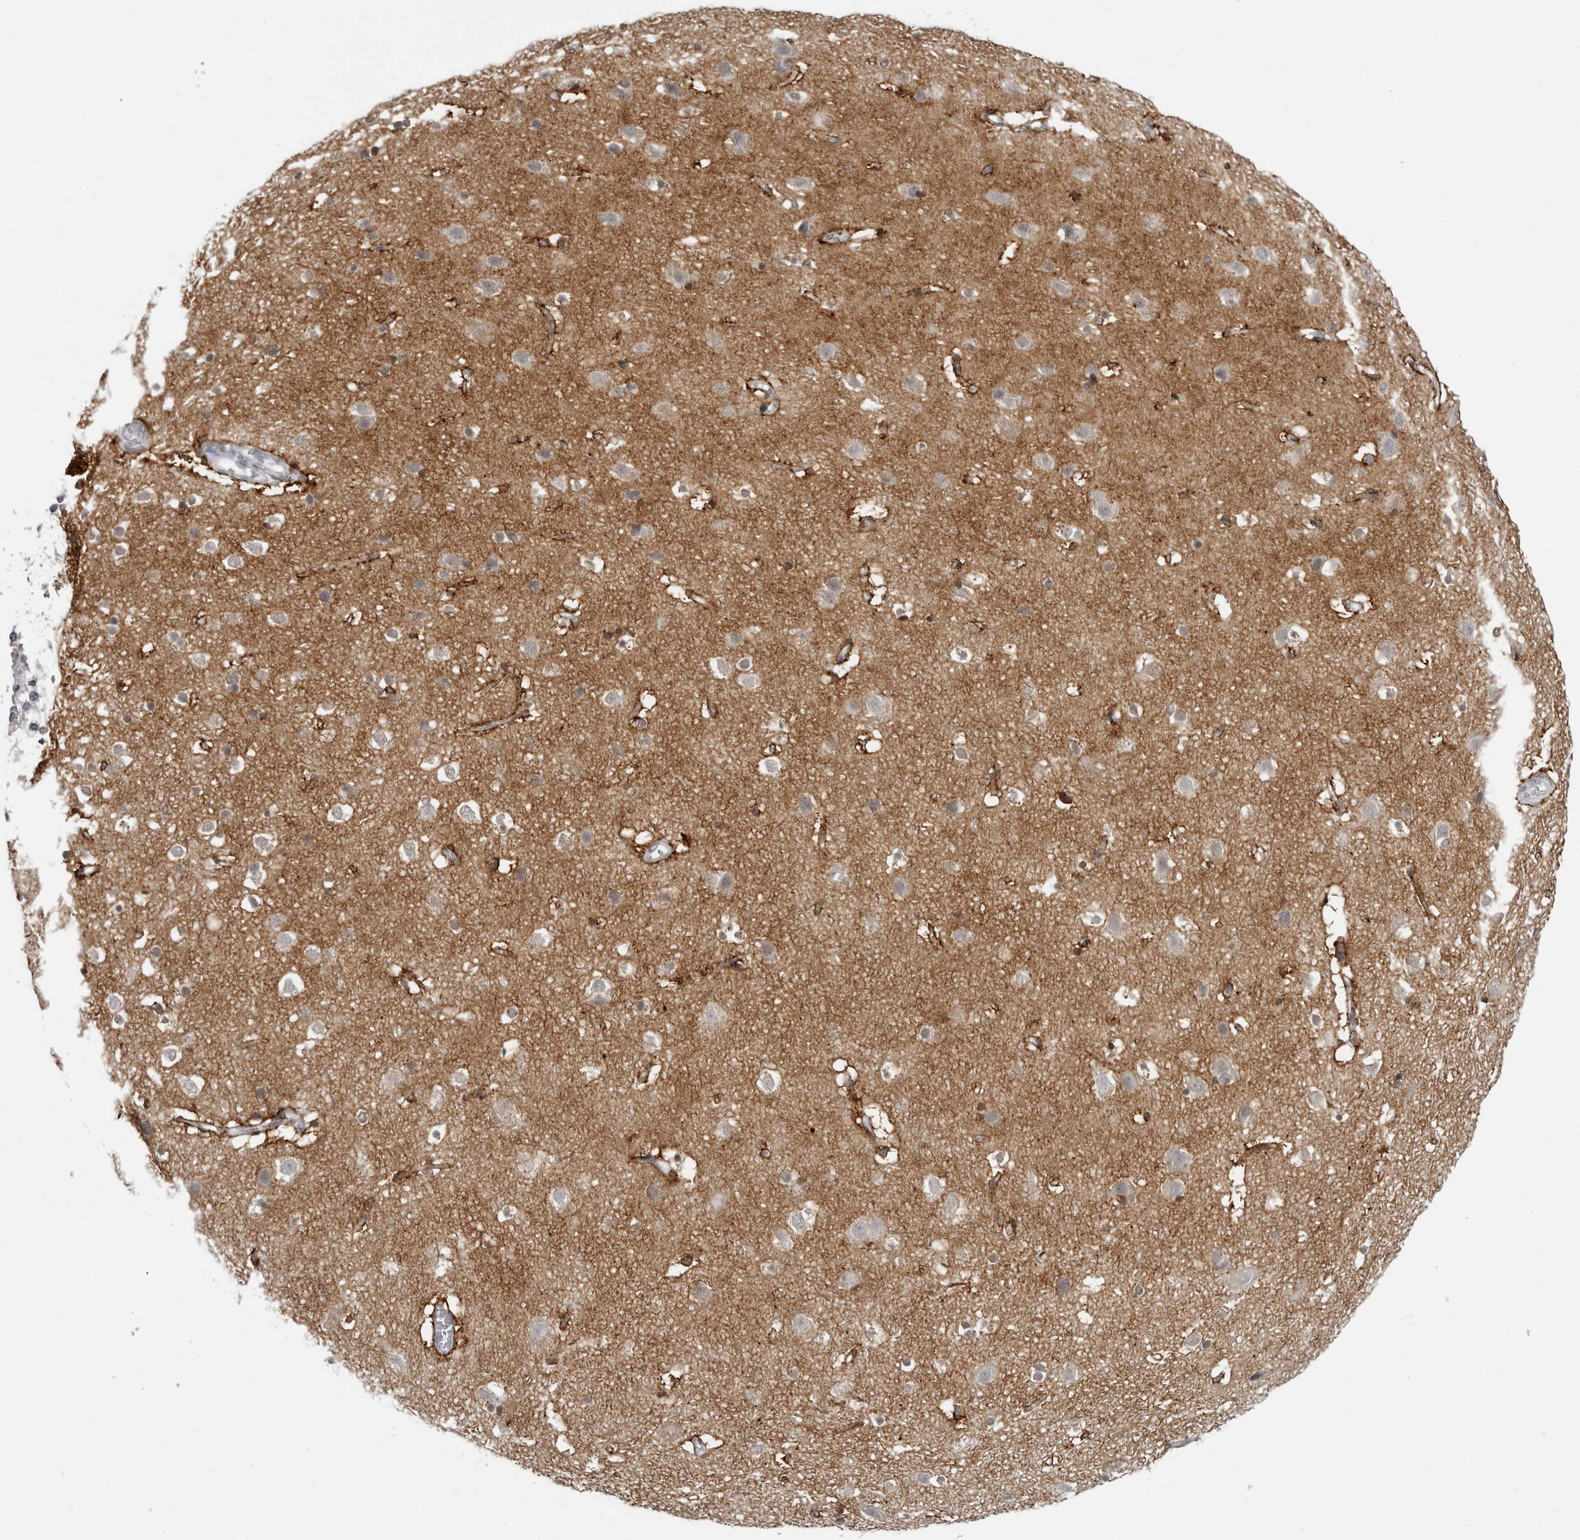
{"staining": {"intensity": "negative", "quantity": "none", "location": "none"}, "tissue": "cerebral cortex", "cell_type": "Endothelial cells", "image_type": "normal", "snomed": [{"axis": "morphology", "description": "Normal tissue, NOS"}, {"axis": "topography", "description": "Cerebral cortex"}], "caption": "The histopathology image shows no staining of endothelial cells in benign cerebral cortex.", "gene": "HEPACAM", "patient": {"sex": "male", "age": 54}}